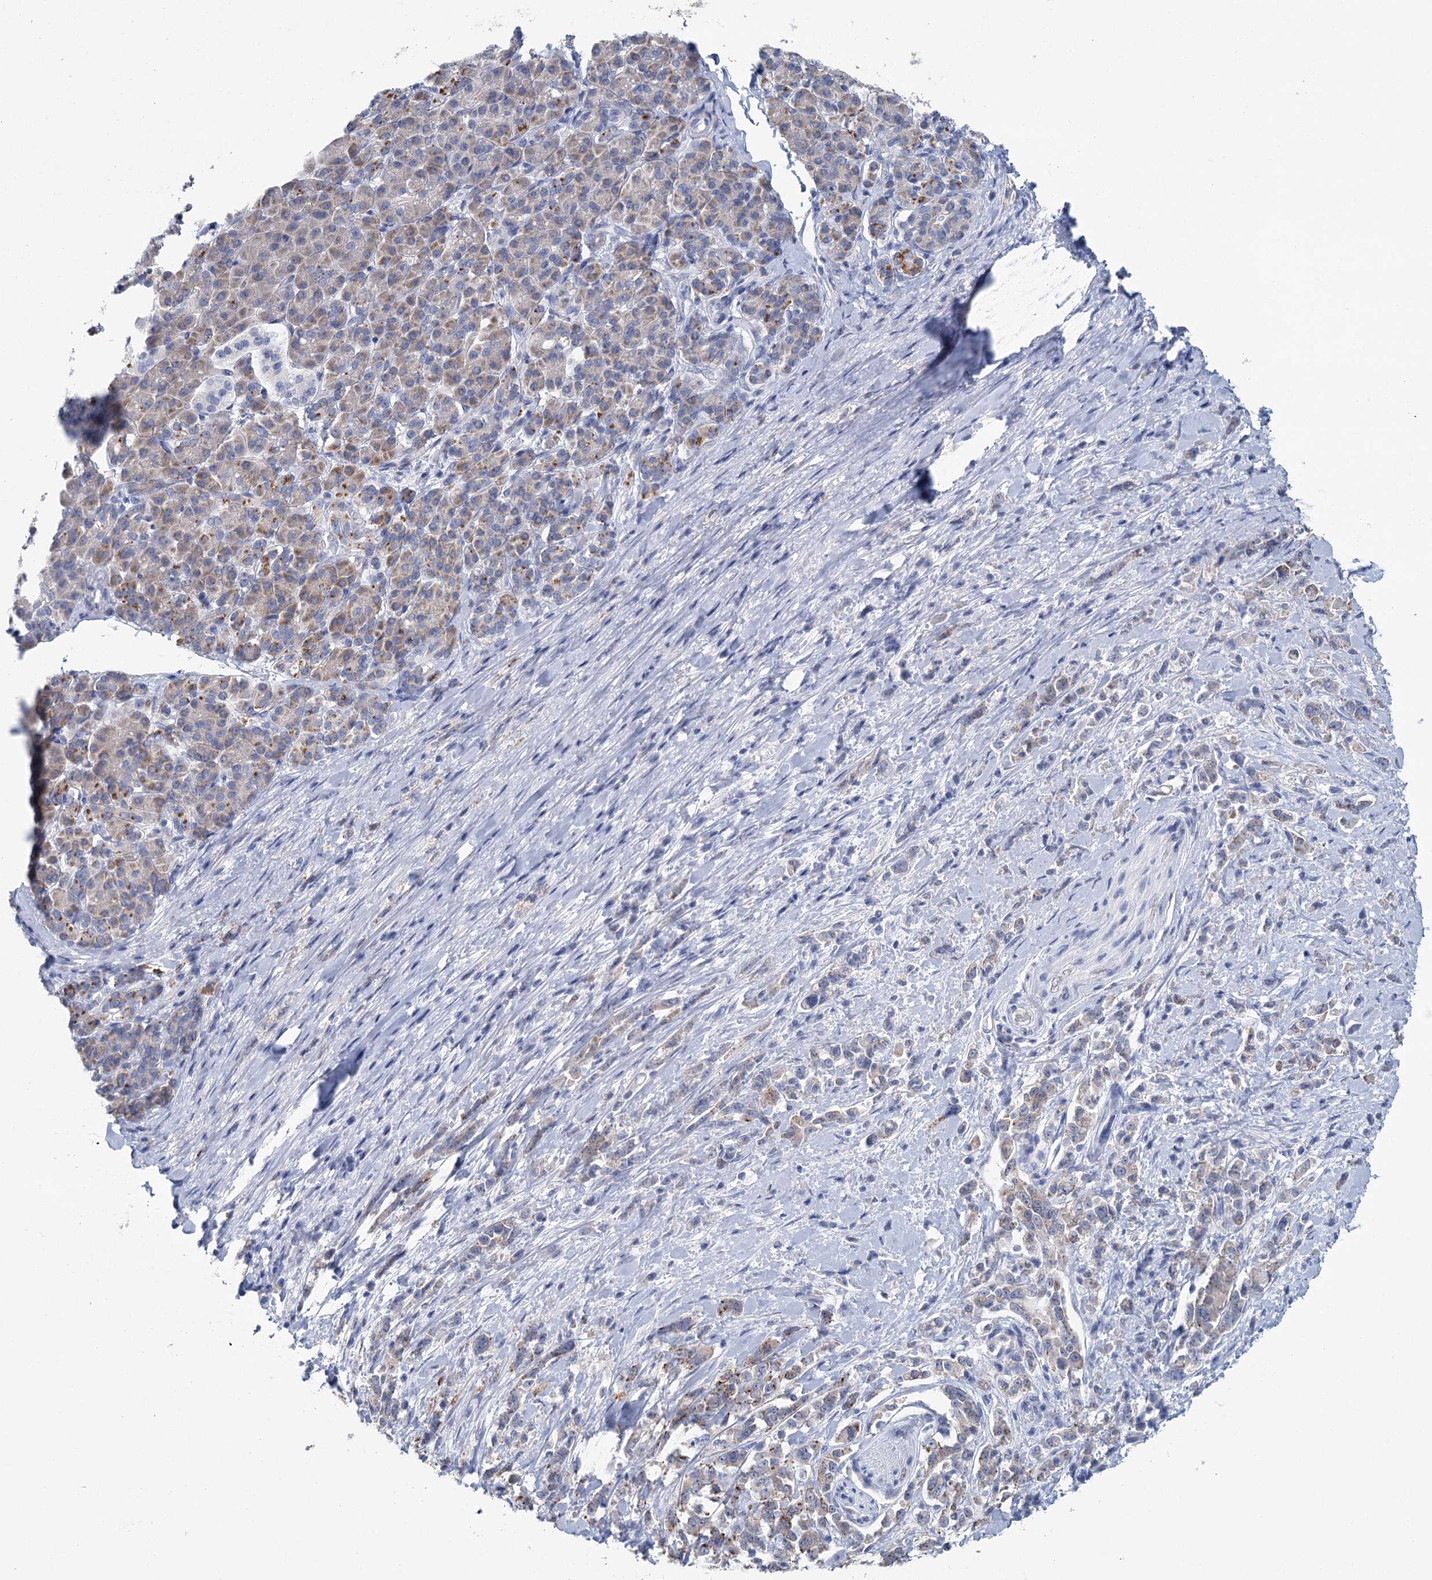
{"staining": {"intensity": "weak", "quantity": ">75%", "location": "cytoplasmic/membranous"}, "tissue": "pancreatic cancer", "cell_type": "Tumor cells", "image_type": "cancer", "snomed": [{"axis": "morphology", "description": "Normal tissue, NOS"}, {"axis": "morphology", "description": "Adenocarcinoma, NOS"}, {"axis": "topography", "description": "Pancreas"}], "caption": "Immunohistochemical staining of human pancreatic cancer (adenocarcinoma) demonstrates weak cytoplasmic/membranous protein staining in approximately >75% of tumor cells. The protein of interest is stained brown, and the nuclei are stained in blue (DAB IHC with brightfield microscopy, high magnification).", "gene": "METTL7B", "patient": {"sex": "female", "age": 64}}